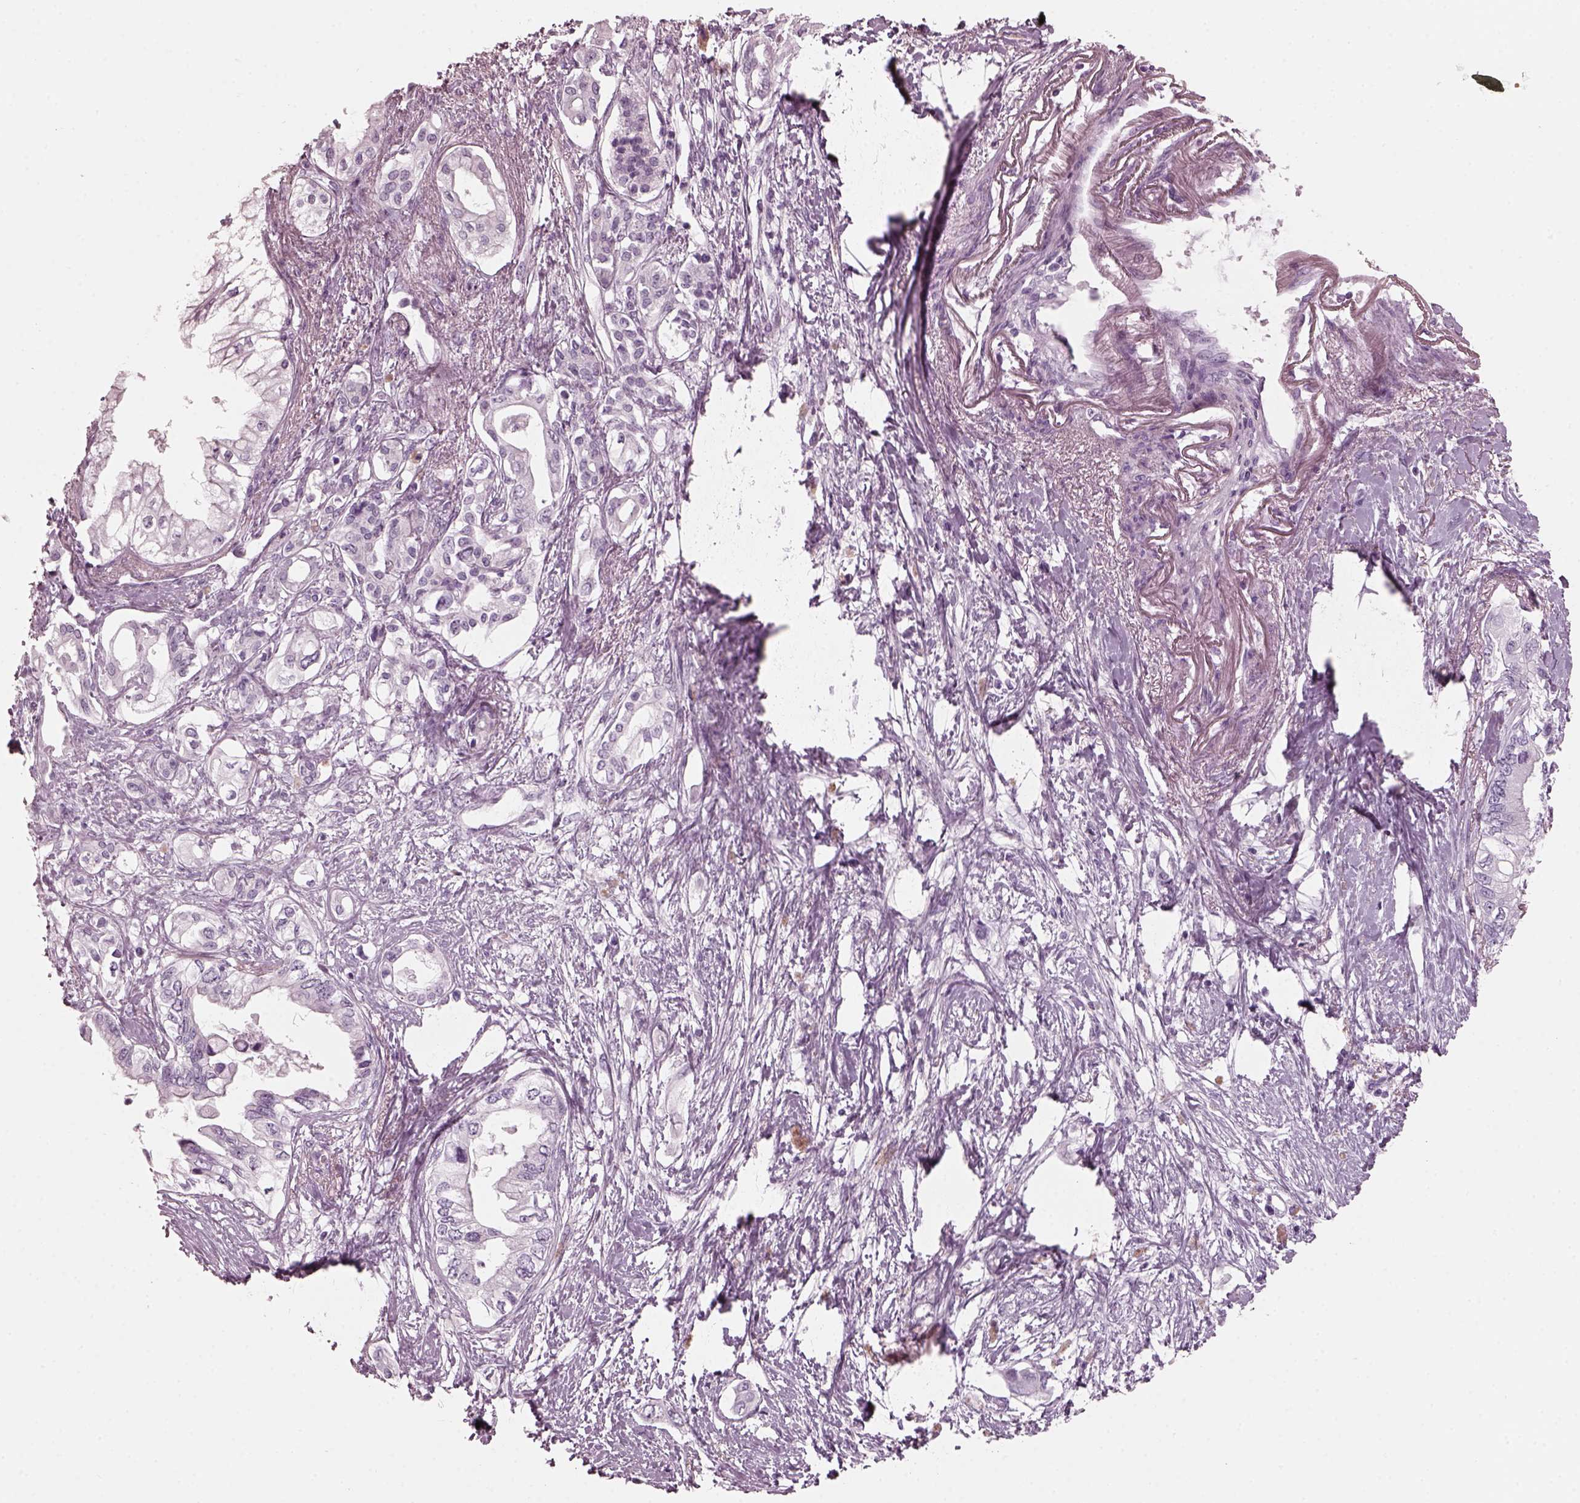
{"staining": {"intensity": "negative", "quantity": "none", "location": "none"}, "tissue": "pancreatic cancer", "cell_type": "Tumor cells", "image_type": "cancer", "snomed": [{"axis": "morphology", "description": "Adenocarcinoma, NOS"}, {"axis": "topography", "description": "Pancreas"}], "caption": "Pancreatic cancer stained for a protein using immunohistochemistry exhibits no staining tumor cells.", "gene": "RCVRN", "patient": {"sex": "female", "age": 63}}